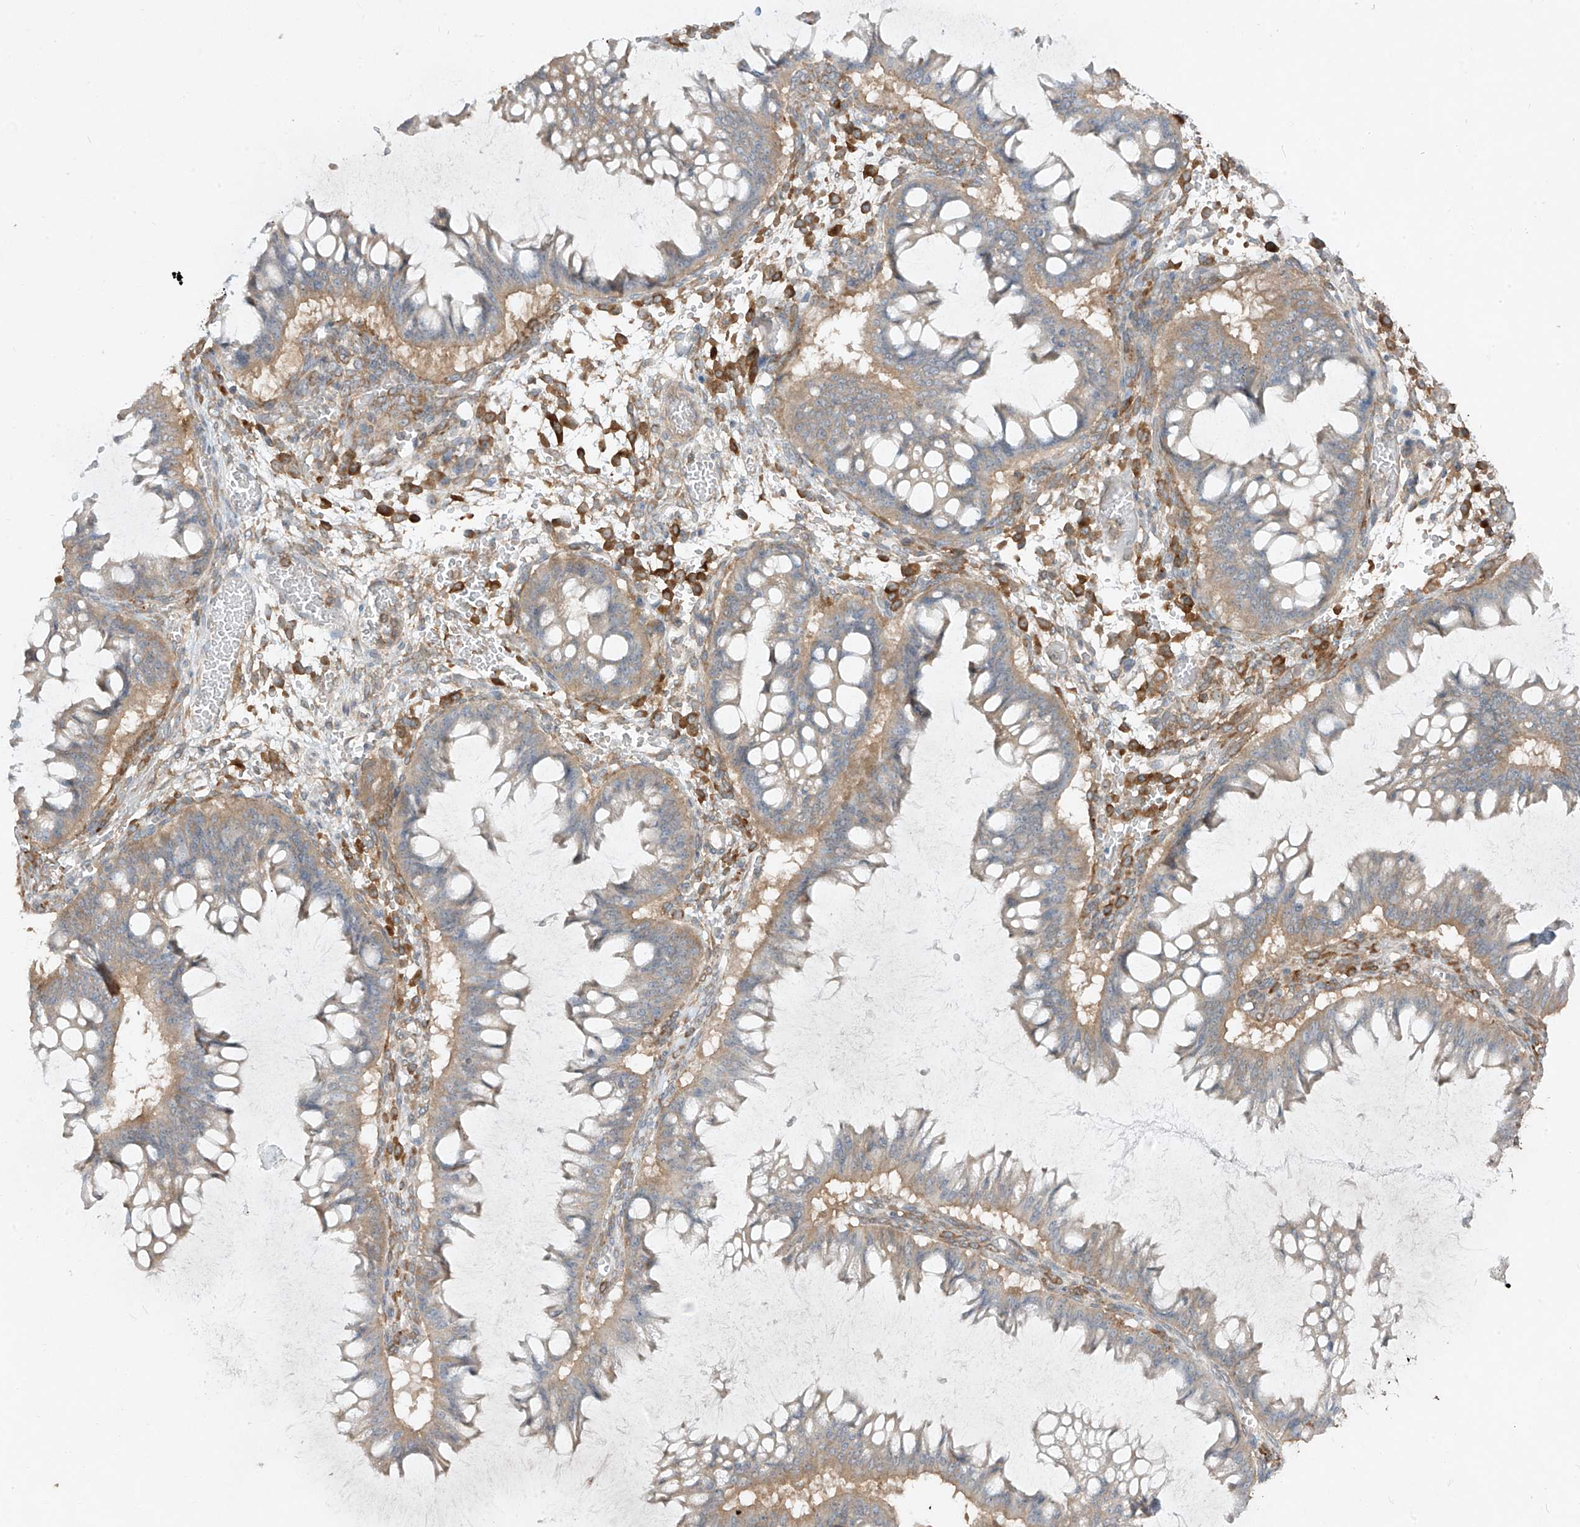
{"staining": {"intensity": "moderate", "quantity": "25%-75%", "location": "cytoplasmic/membranous"}, "tissue": "ovarian cancer", "cell_type": "Tumor cells", "image_type": "cancer", "snomed": [{"axis": "morphology", "description": "Cystadenocarcinoma, mucinous, NOS"}, {"axis": "topography", "description": "Ovary"}], "caption": "Brown immunohistochemical staining in human ovarian mucinous cystadenocarcinoma shows moderate cytoplasmic/membranous expression in approximately 25%-75% of tumor cells.", "gene": "LDAH", "patient": {"sex": "female", "age": 73}}